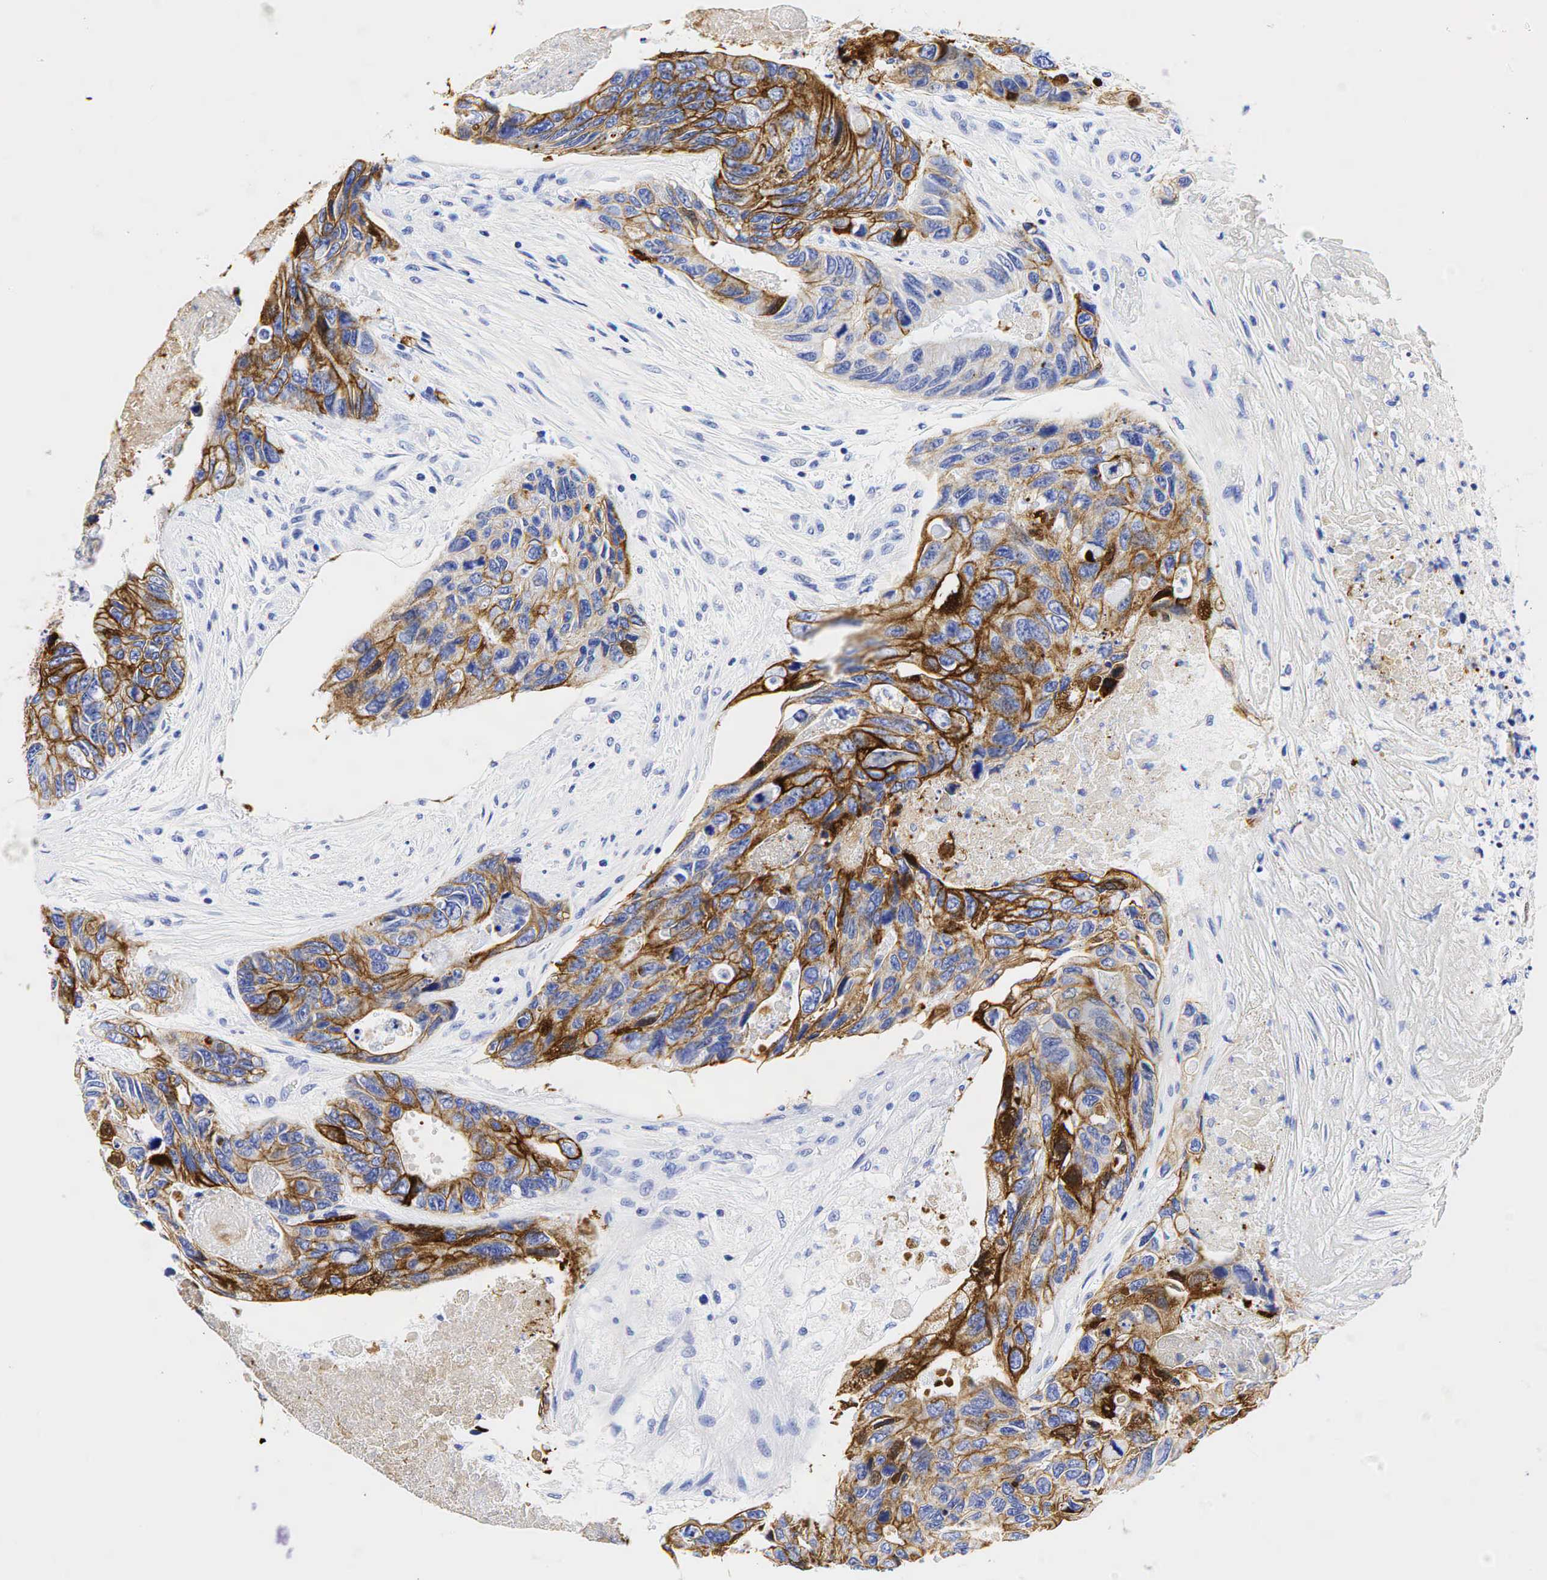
{"staining": {"intensity": "strong", "quantity": "25%-75%", "location": "cytoplasmic/membranous"}, "tissue": "colorectal cancer", "cell_type": "Tumor cells", "image_type": "cancer", "snomed": [{"axis": "morphology", "description": "Adenocarcinoma, NOS"}, {"axis": "topography", "description": "Colon"}], "caption": "IHC (DAB) staining of human colorectal cancer reveals strong cytoplasmic/membranous protein positivity in about 25%-75% of tumor cells. Using DAB (brown) and hematoxylin (blue) stains, captured at high magnification using brightfield microscopy.", "gene": "KRT19", "patient": {"sex": "female", "age": 86}}